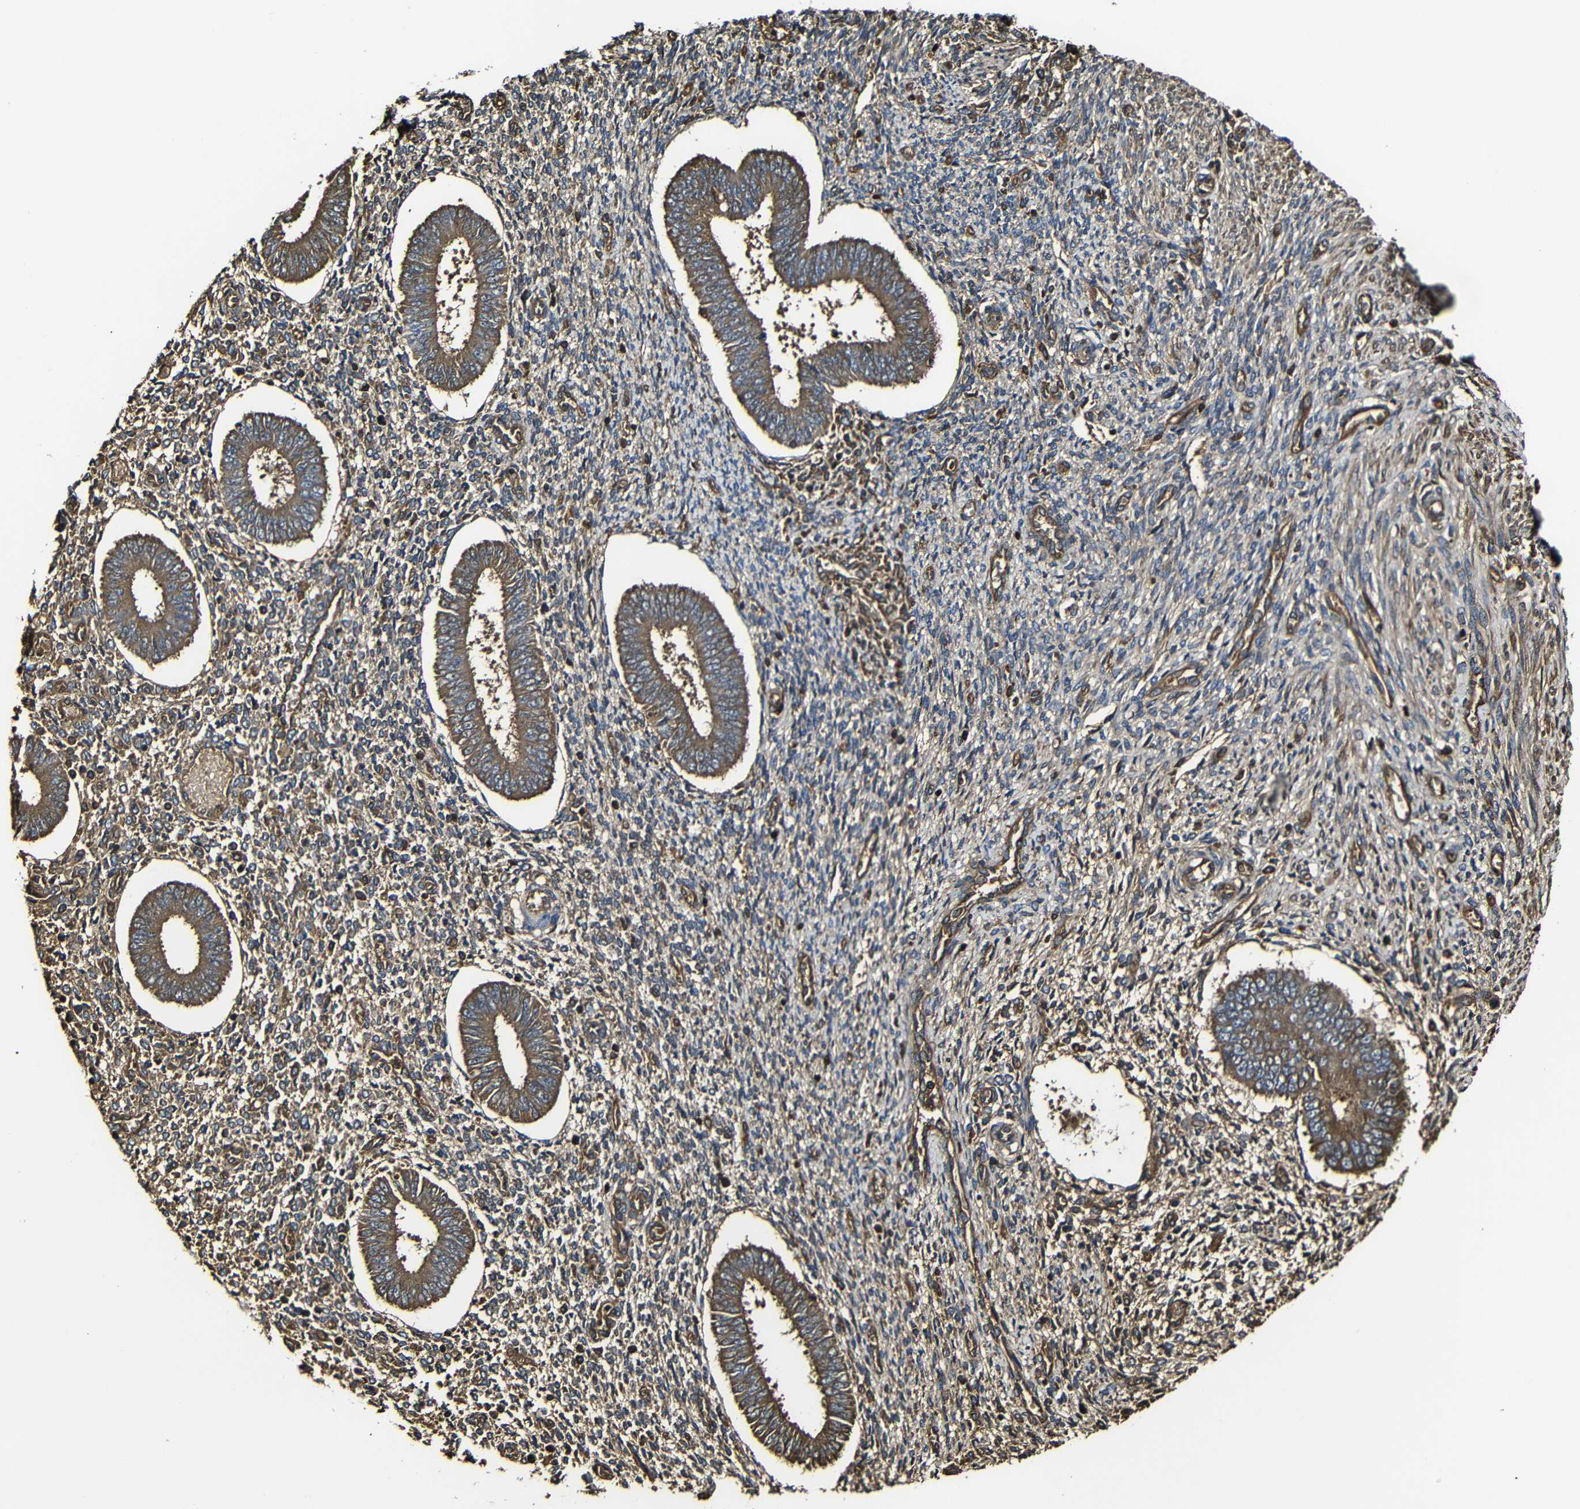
{"staining": {"intensity": "moderate", "quantity": "25%-75%", "location": "cytoplasmic/membranous"}, "tissue": "endometrium", "cell_type": "Cells in endometrial stroma", "image_type": "normal", "snomed": [{"axis": "morphology", "description": "Normal tissue, NOS"}, {"axis": "topography", "description": "Endometrium"}], "caption": "Immunohistochemistry staining of benign endometrium, which demonstrates medium levels of moderate cytoplasmic/membranous expression in approximately 25%-75% of cells in endometrial stroma indicating moderate cytoplasmic/membranous protein positivity. The staining was performed using DAB (brown) for protein detection and nuclei were counterstained in hematoxylin (blue).", "gene": "MSN", "patient": {"sex": "female", "age": 35}}